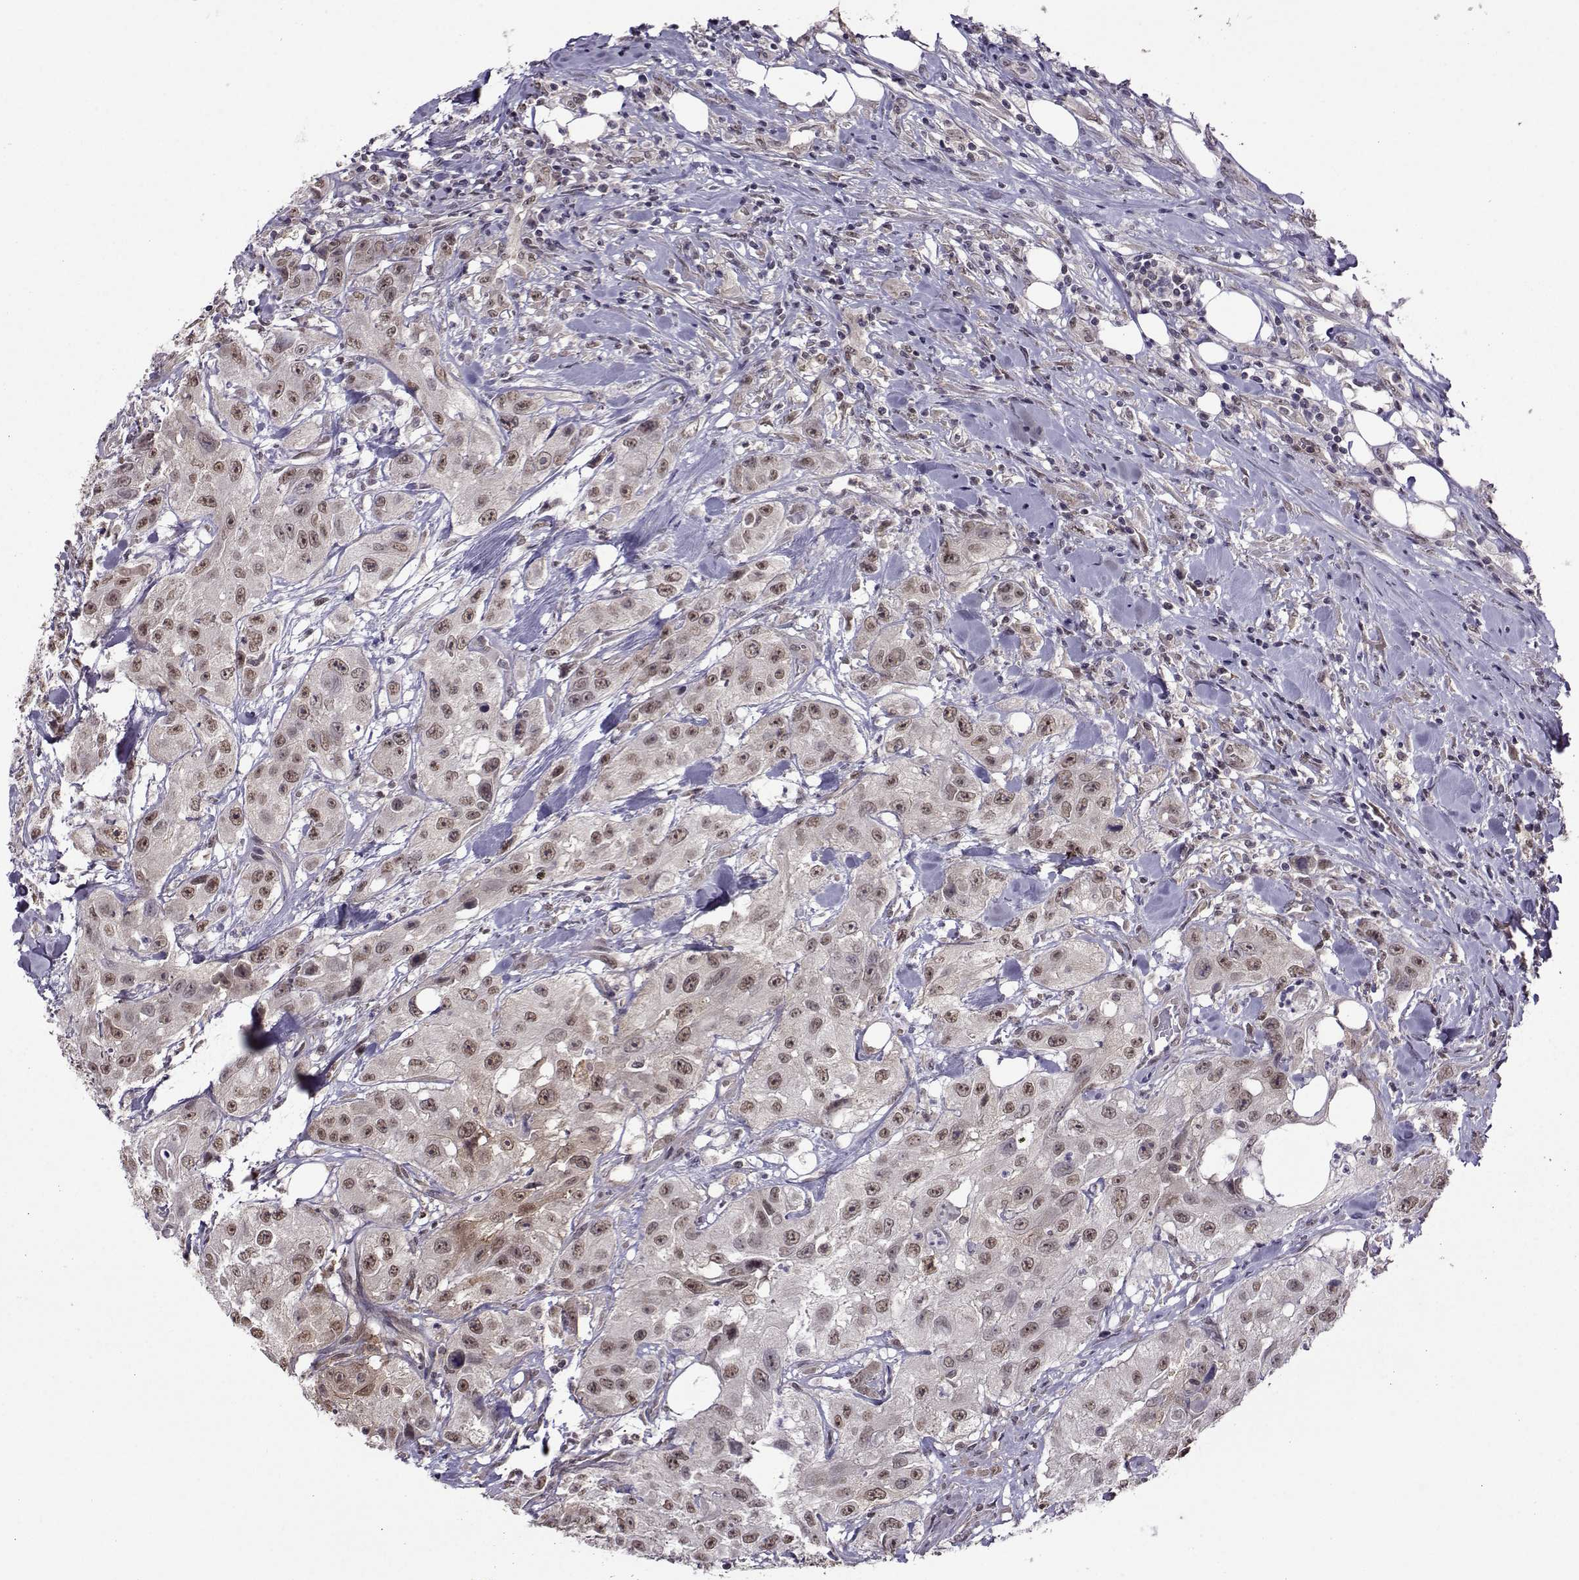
{"staining": {"intensity": "moderate", "quantity": "25%-75%", "location": "cytoplasmic/membranous,nuclear"}, "tissue": "urothelial cancer", "cell_type": "Tumor cells", "image_type": "cancer", "snomed": [{"axis": "morphology", "description": "Urothelial carcinoma, High grade"}, {"axis": "topography", "description": "Urinary bladder"}], "caption": "Immunohistochemical staining of human urothelial cancer shows moderate cytoplasmic/membranous and nuclear protein staining in about 25%-75% of tumor cells.", "gene": "DDX20", "patient": {"sex": "male", "age": 79}}